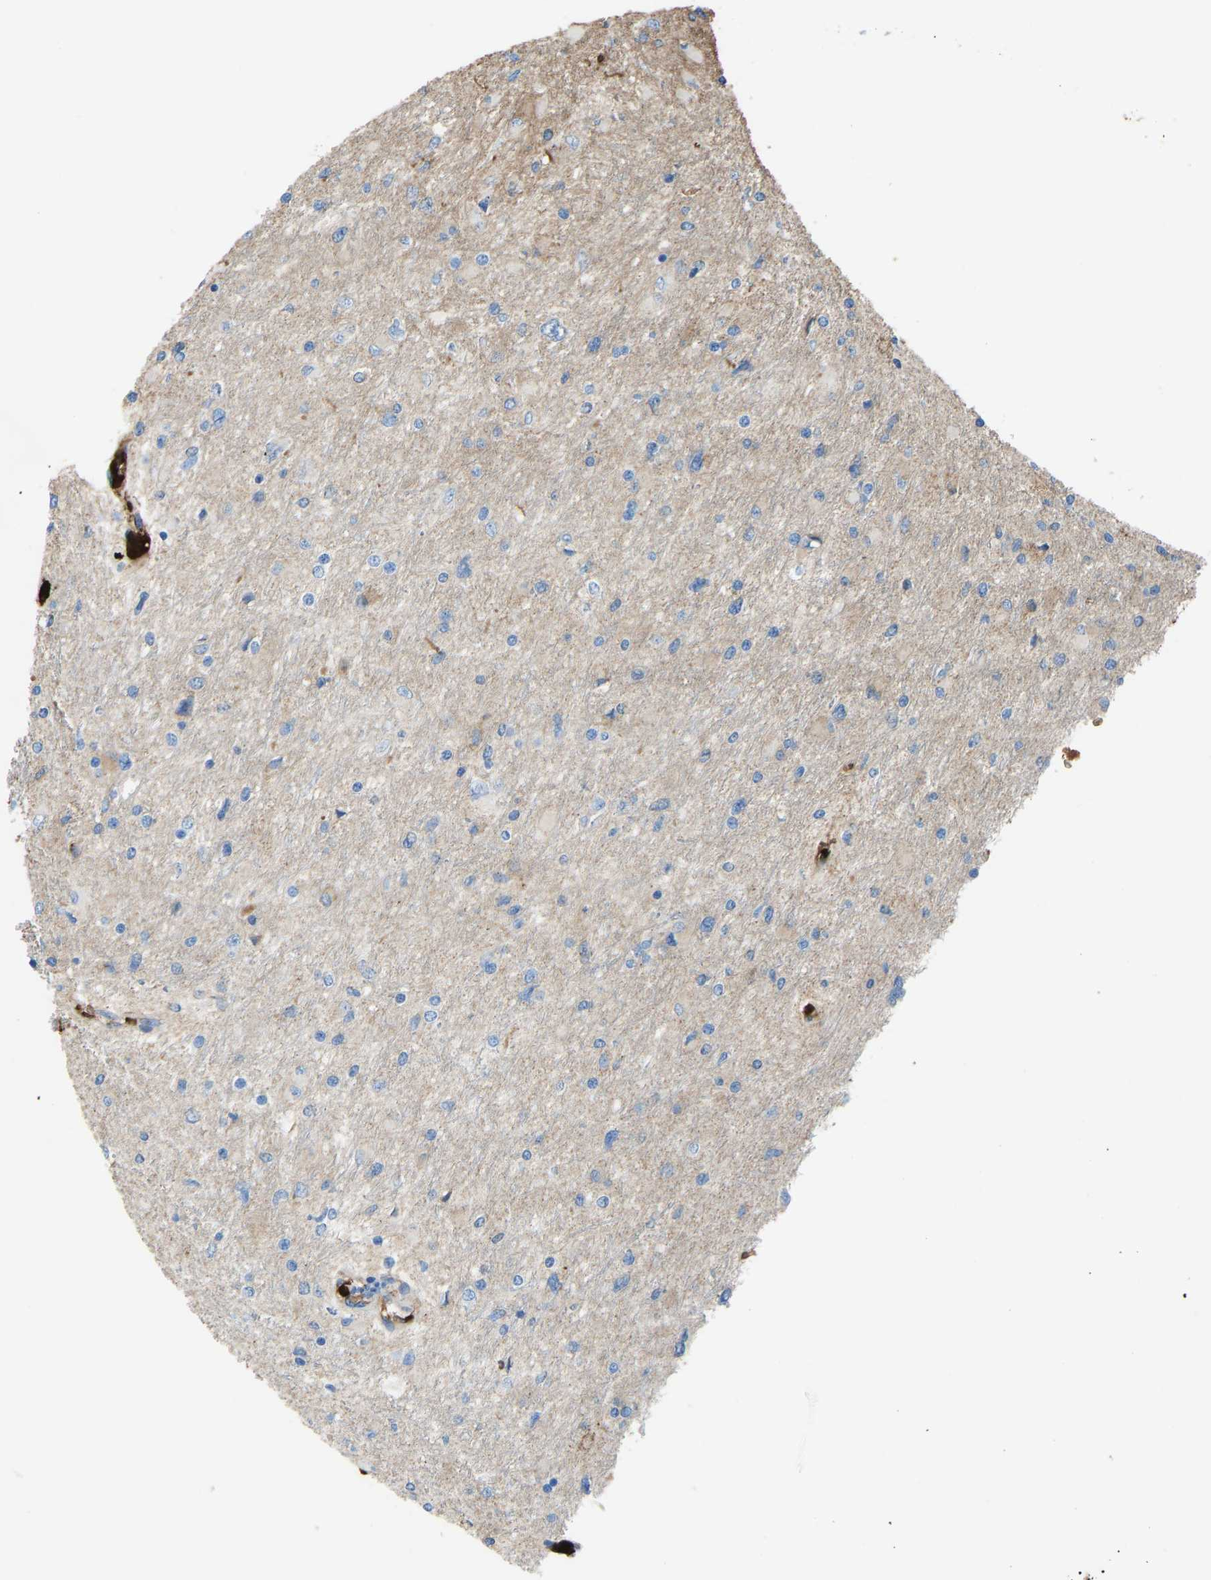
{"staining": {"intensity": "moderate", "quantity": "<25%", "location": "cytoplasmic/membranous"}, "tissue": "glioma", "cell_type": "Tumor cells", "image_type": "cancer", "snomed": [{"axis": "morphology", "description": "Glioma, malignant, High grade"}, {"axis": "topography", "description": "Cerebral cortex"}], "caption": "Approximately <25% of tumor cells in glioma show moderate cytoplasmic/membranous protein staining as visualized by brown immunohistochemical staining.", "gene": "PIGS", "patient": {"sex": "female", "age": 36}}